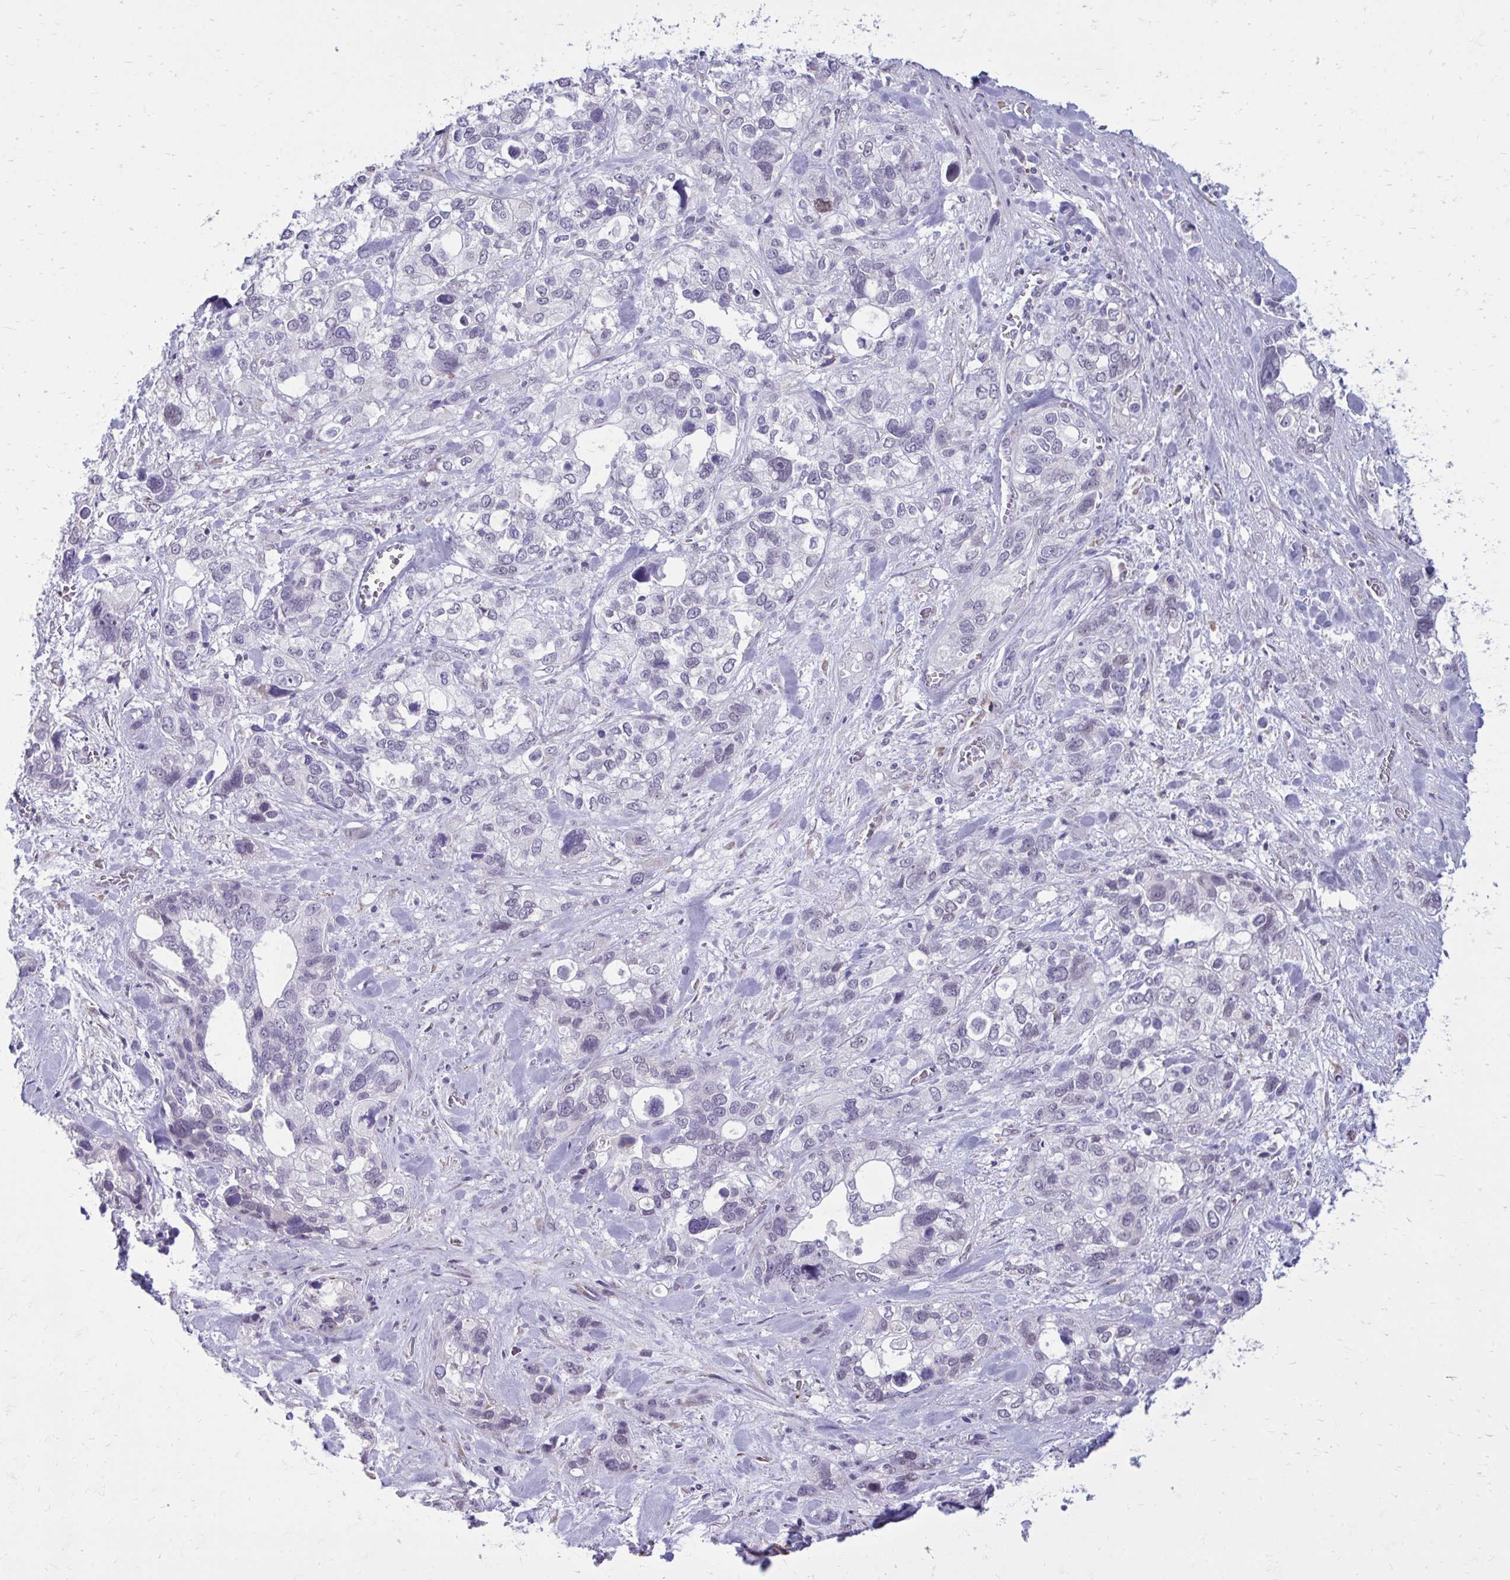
{"staining": {"intensity": "negative", "quantity": "none", "location": "none"}, "tissue": "stomach cancer", "cell_type": "Tumor cells", "image_type": "cancer", "snomed": [{"axis": "morphology", "description": "Adenocarcinoma, NOS"}, {"axis": "topography", "description": "Stomach, upper"}], "caption": "Adenocarcinoma (stomach) was stained to show a protein in brown. There is no significant staining in tumor cells. Nuclei are stained in blue.", "gene": "PROSER1", "patient": {"sex": "female", "age": 81}}